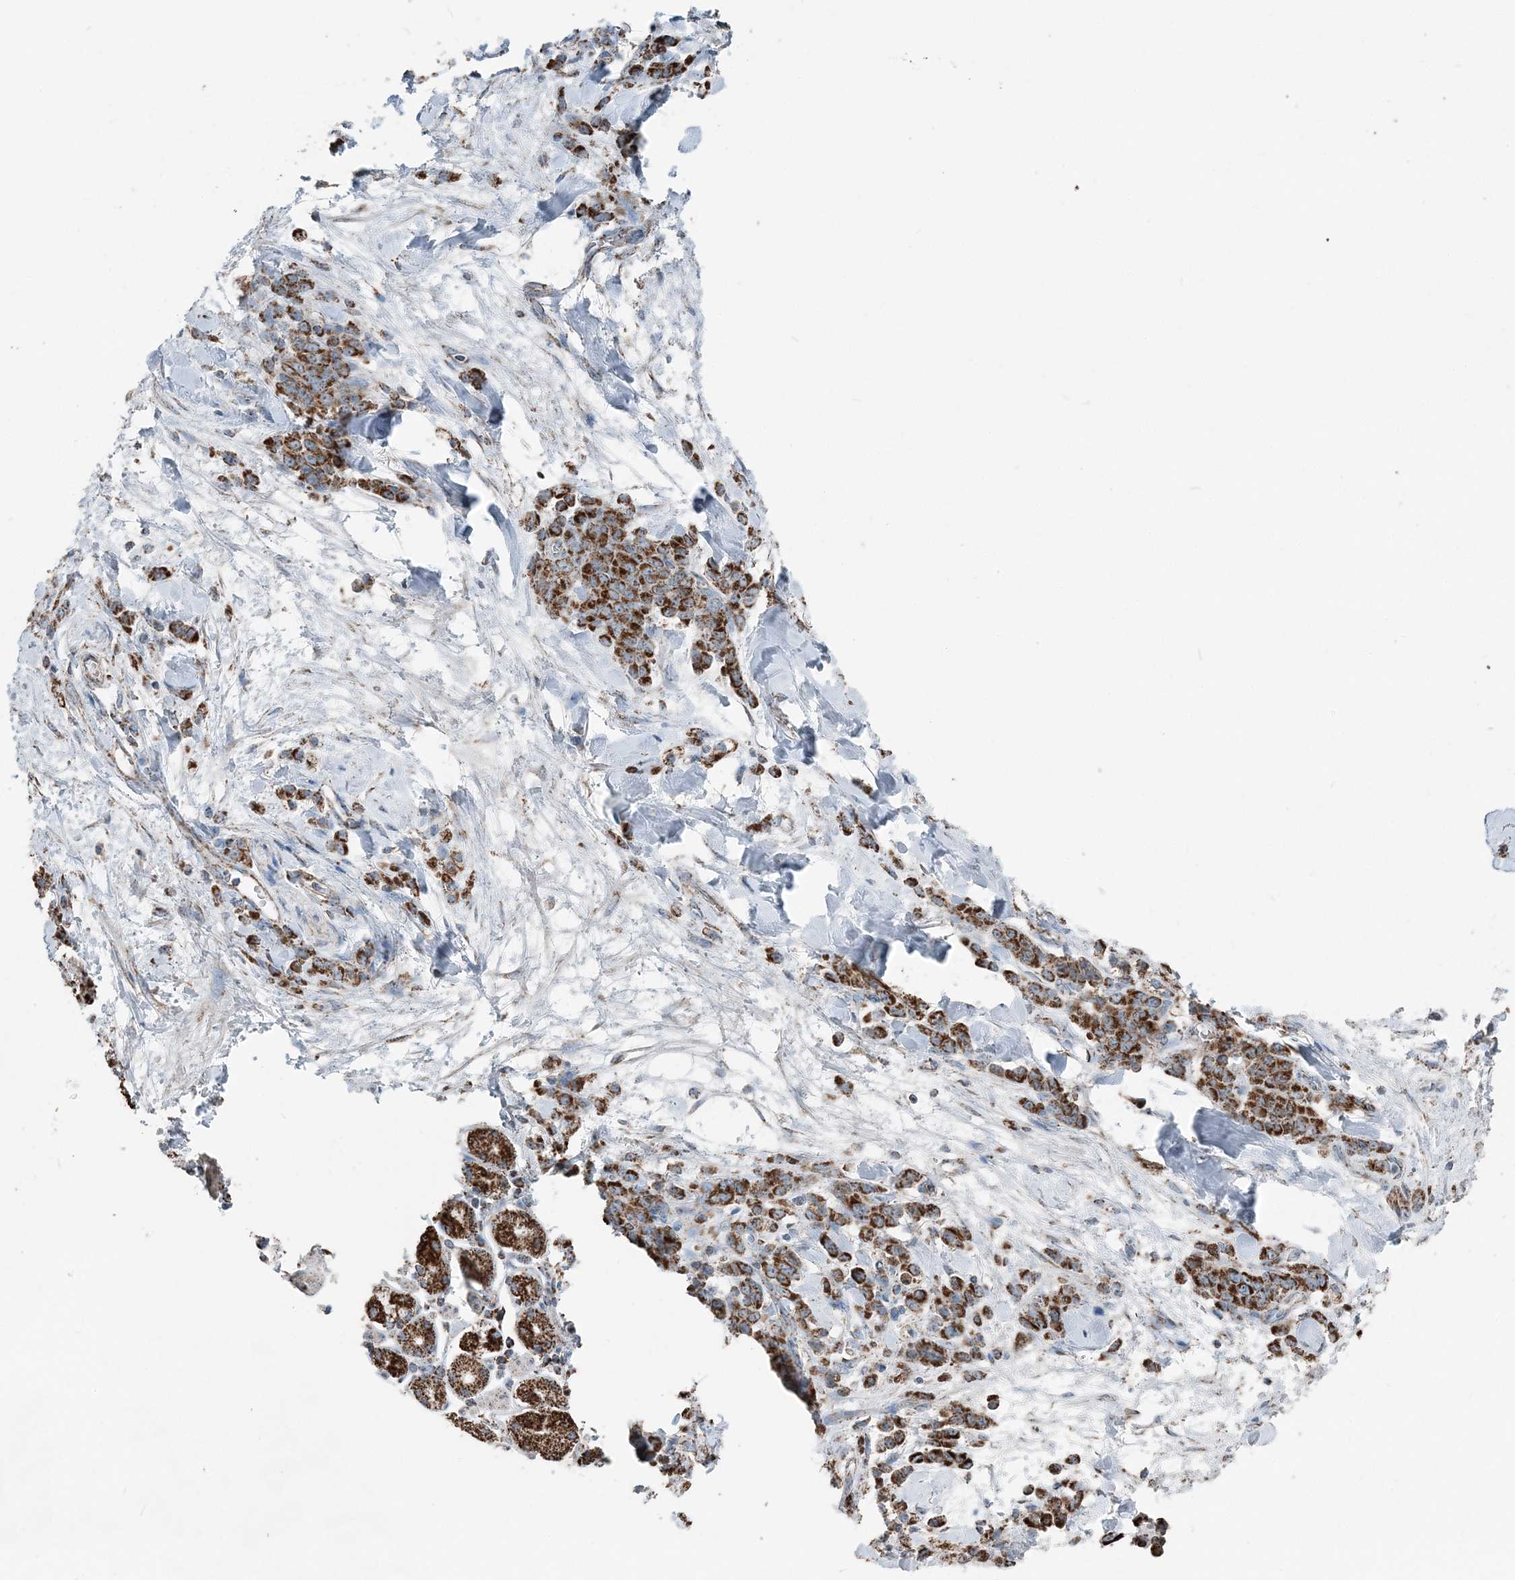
{"staining": {"intensity": "strong", "quantity": ">75%", "location": "cytoplasmic/membranous"}, "tissue": "stomach cancer", "cell_type": "Tumor cells", "image_type": "cancer", "snomed": [{"axis": "morphology", "description": "Normal tissue, NOS"}, {"axis": "morphology", "description": "Adenocarcinoma, NOS"}, {"axis": "topography", "description": "Stomach"}], "caption": "This photomicrograph demonstrates IHC staining of human stomach adenocarcinoma, with high strong cytoplasmic/membranous staining in about >75% of tumor cells.", "gene": "SUCLG1", "patient": {"sex": "male", "age": 82}}